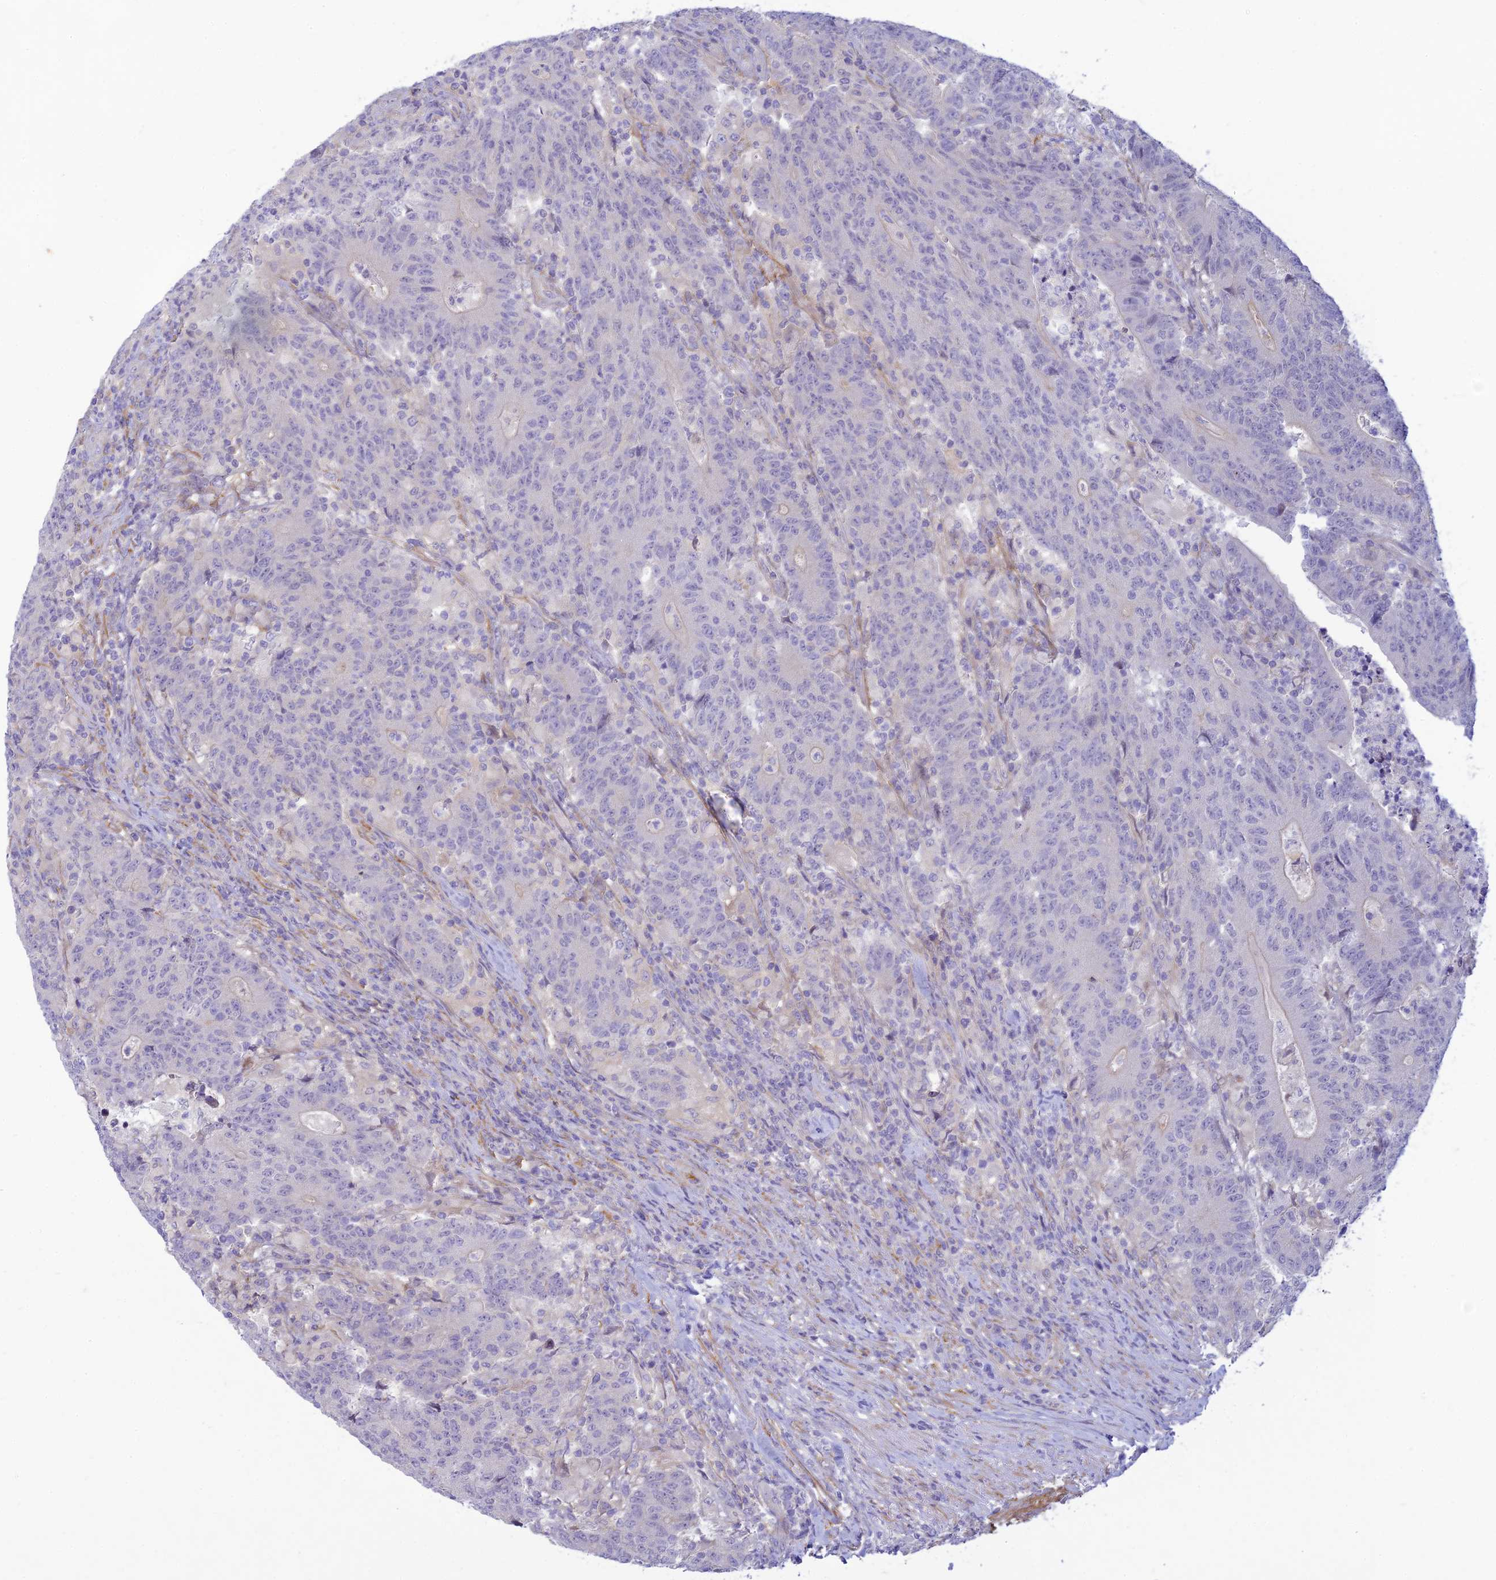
{"staining": {"intensity": "negative", "quantity": "none", "location": "none"}, "tissue": "colorectal cancer", "cell_type": "Tumor cells", "image_type": "cancer", "snomed": [{"axis": "morphology", "description": "Adenocarcinoma, NOS"}, {"axis": "topography", "description": "Colon"}], "caption": "DAB (3,3'-diaminobenzidine) immunohistochemical staining of colorectal adenocarcinoma displays no significant positivity in tumor cells.", "gene": "FBXW4", "patient": {"sex": "female", "age": 75}}